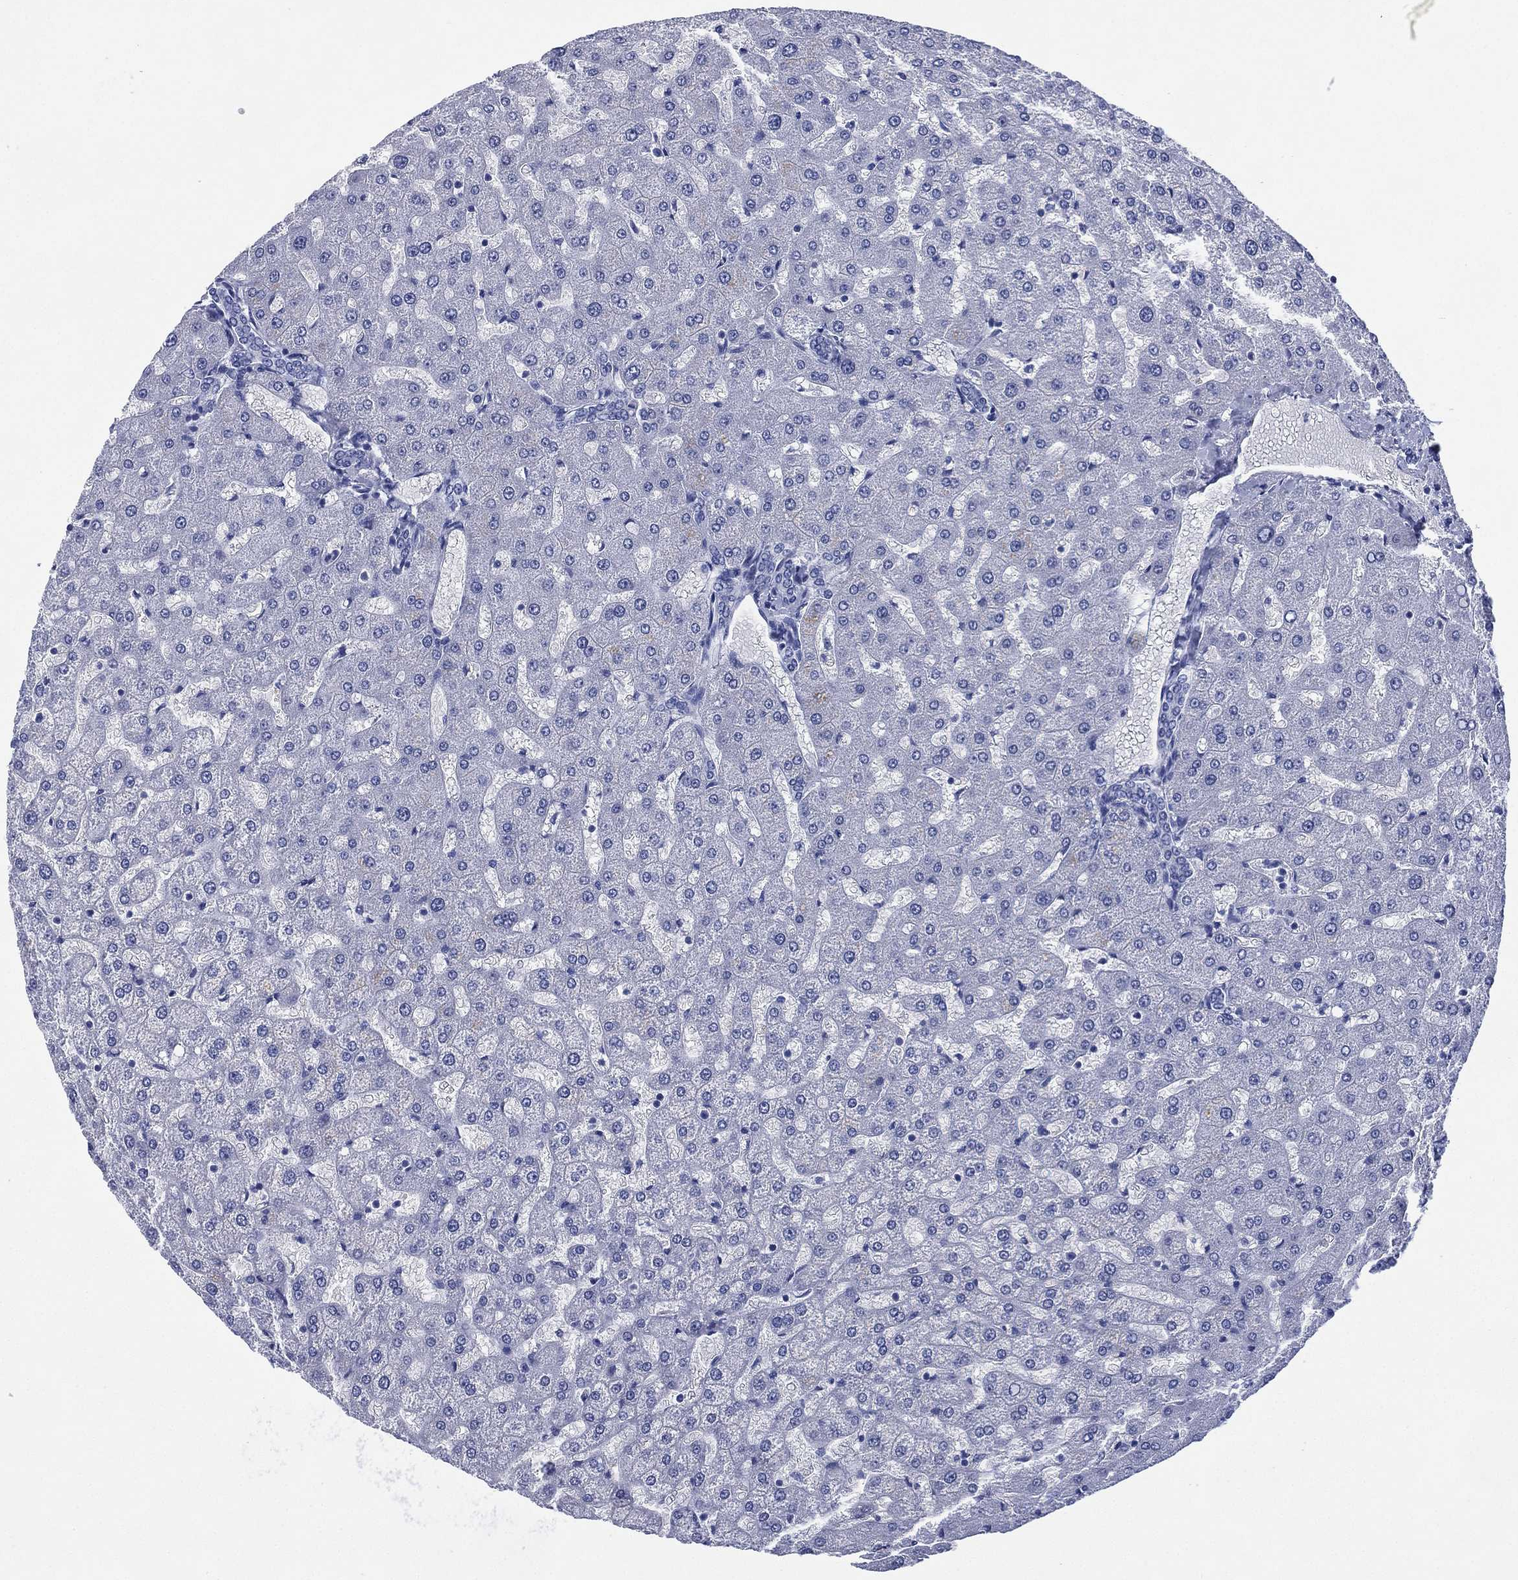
{"staining": {"intensity": "negative", "quantity": "none", "location": "none"}, "tissue": "liver", "cell_type": "Cholangiocytes", "image_type": "normal", "snomed": [{"axis": "morphology", "description": "Normal tissue, NOS"}, {"axis": "topography", "description": "Liver"}], "caption": "An IHC micrograph of unremarkable liver is shown. There is no staining in cholangiocytes of liver.", "gene": "SIGLECL1", "patient": {"sex": "female", "age": 50}}